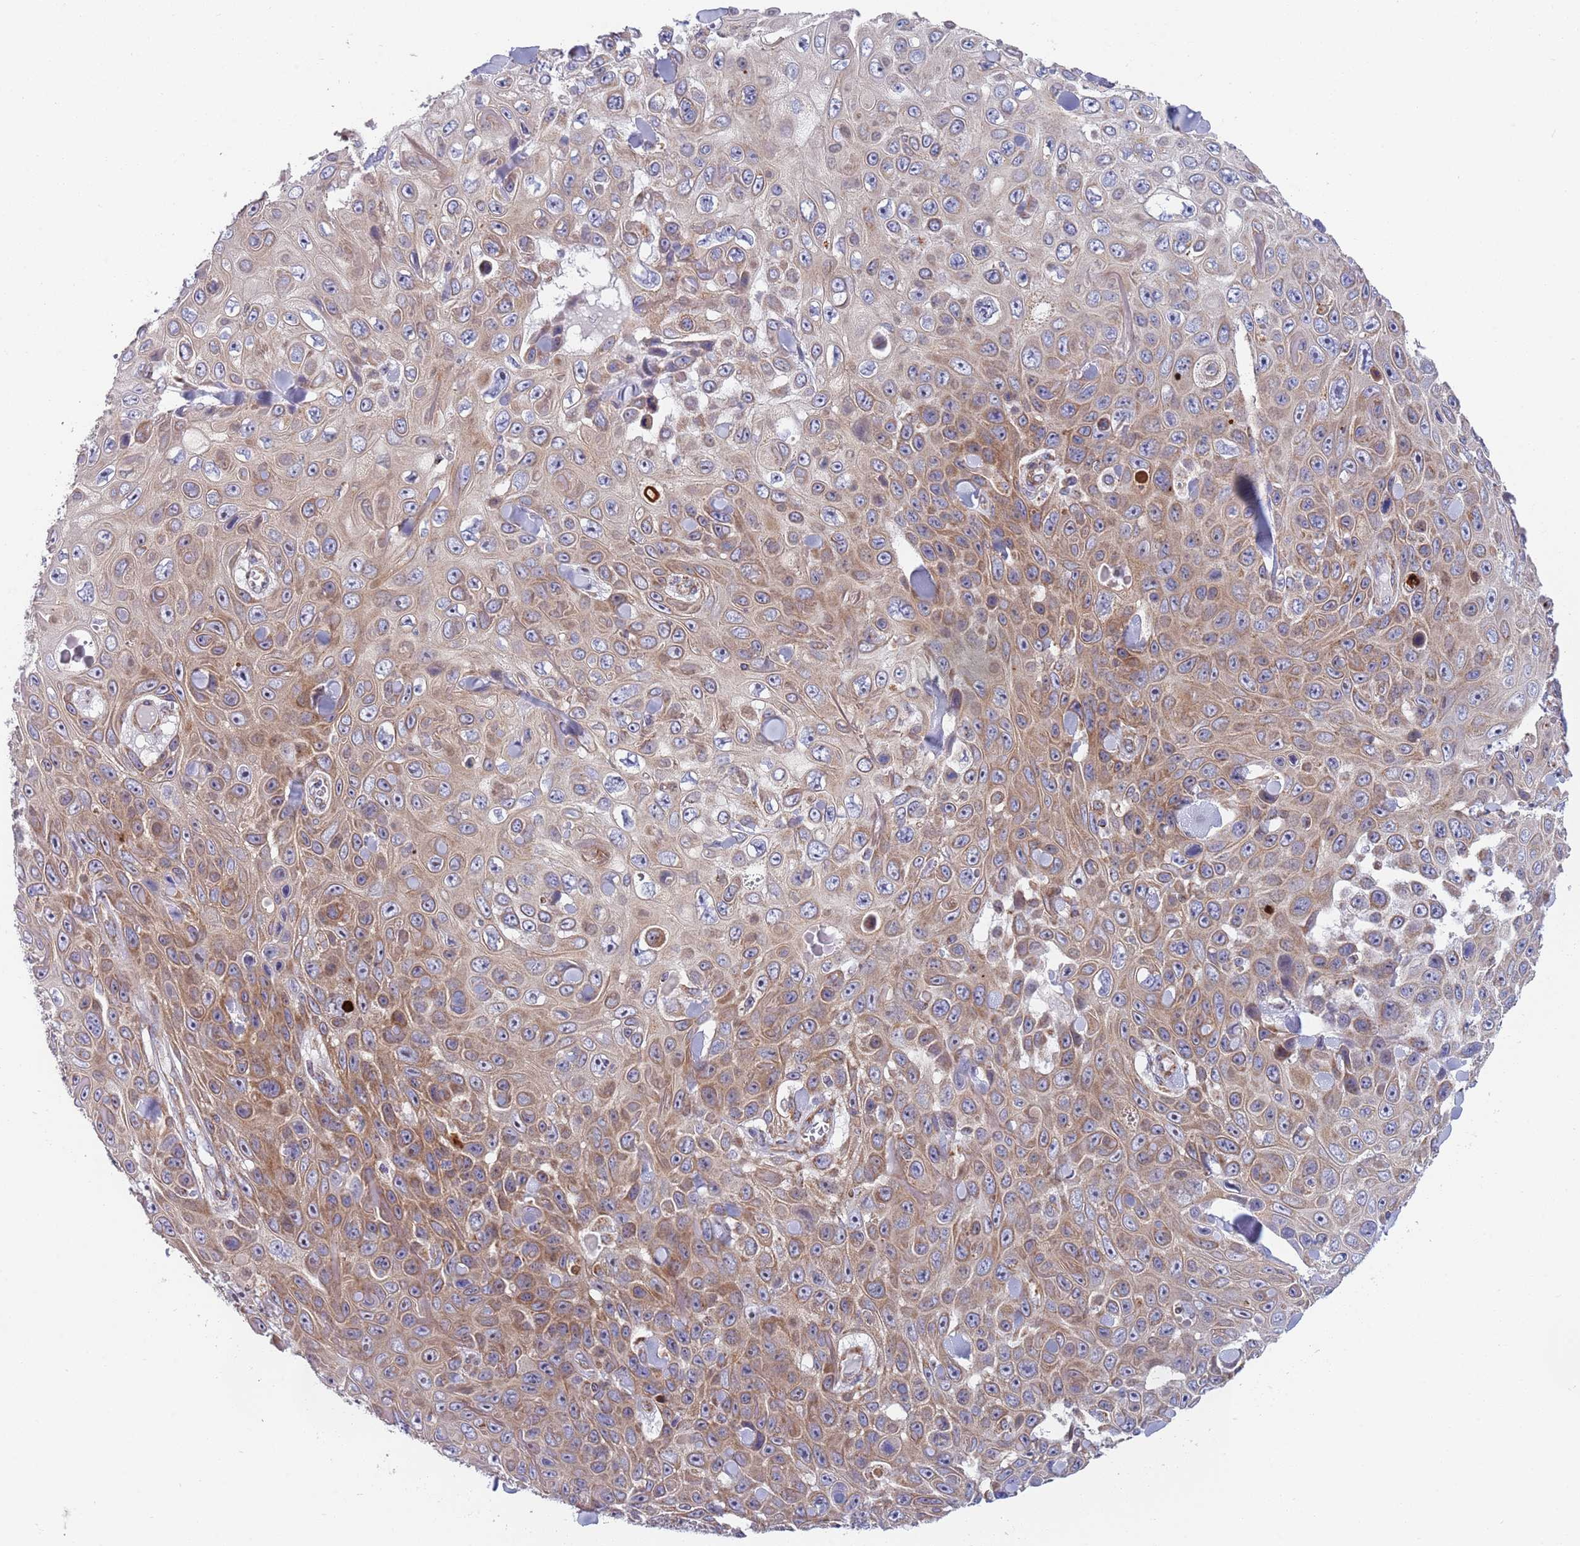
{"staining": {"intensity": "moderate", "quantity": "25%-75%", "location": "cytoplasmic/membranous"}, "tissue": "skin cancer", "cell_type": "Tumor cells", "image_type": "cancer", "snomed": [{"axis": "morphology", "description": "Squamous cell carcinoma, NOS"}, {"axis": "topography", "description": "Skin"}], "caption": "Immunohistochemical staining of skin cancer shows moderate cytoplasmic/membranous protein expression in about 25%-75% of tumor cells.", "gene": "PWWP3A", "patient": {"sex": "male", "age": 82}}